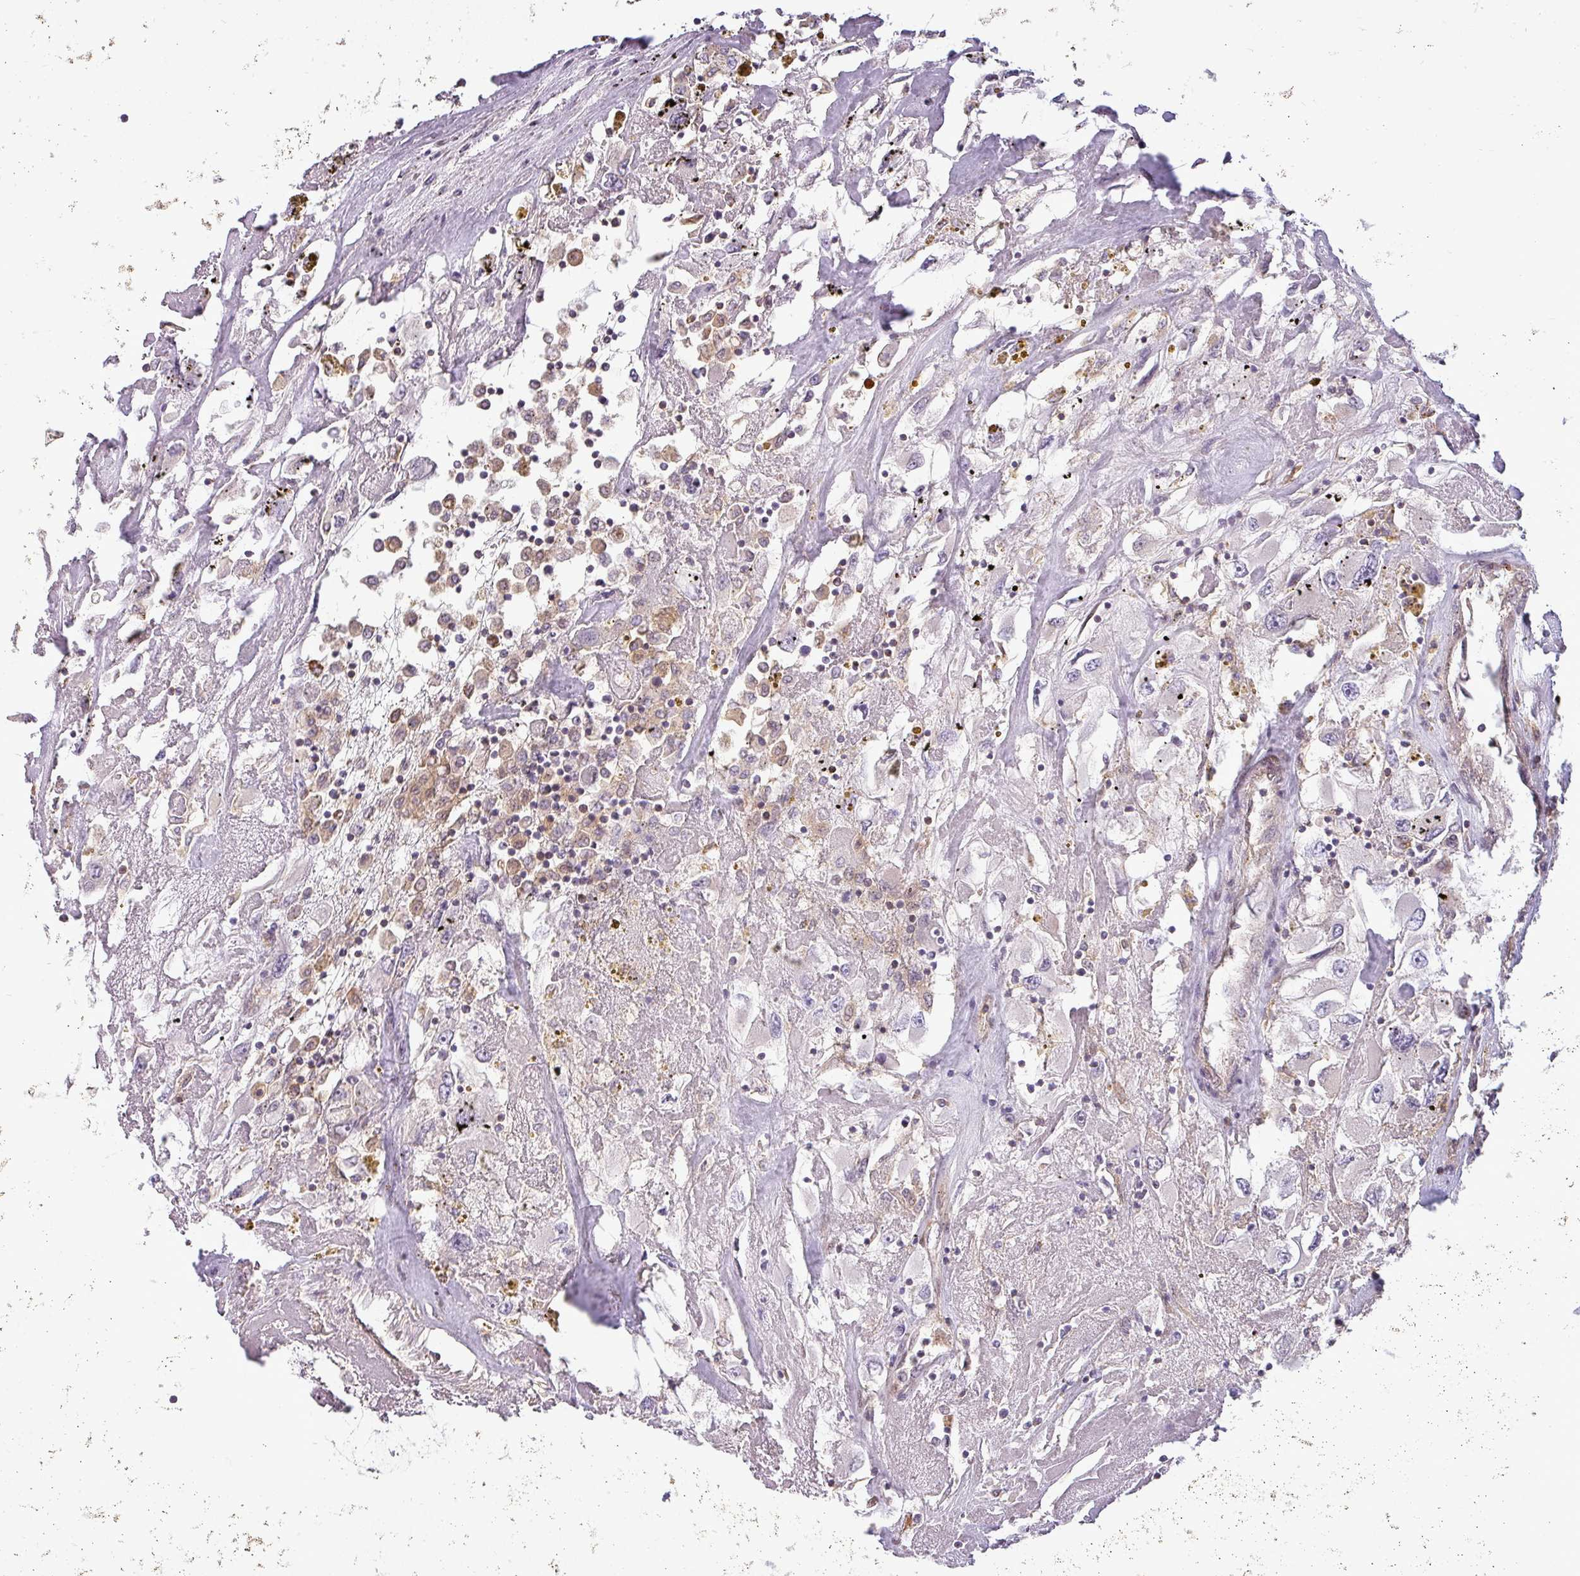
{"staining": {"intensity": "negative", "quantity": "none", "location": "none"}, "tissue": "renal cancer", "cell_type": "Tumor cells", "image_type": "cancer", "snomed": [{"axis": "morphology", "description": "Adenocarcinoma, NOS"}, {"axis": "topography", "description": "Kidney"}], "caption": "Human renal adenocarcinoma stained for a protein using immunohistochemistry (IHC) reveals no positivity in tumor cells.", "gene": "ZNF835", "patient": {"sex": "female", "age": 52}}